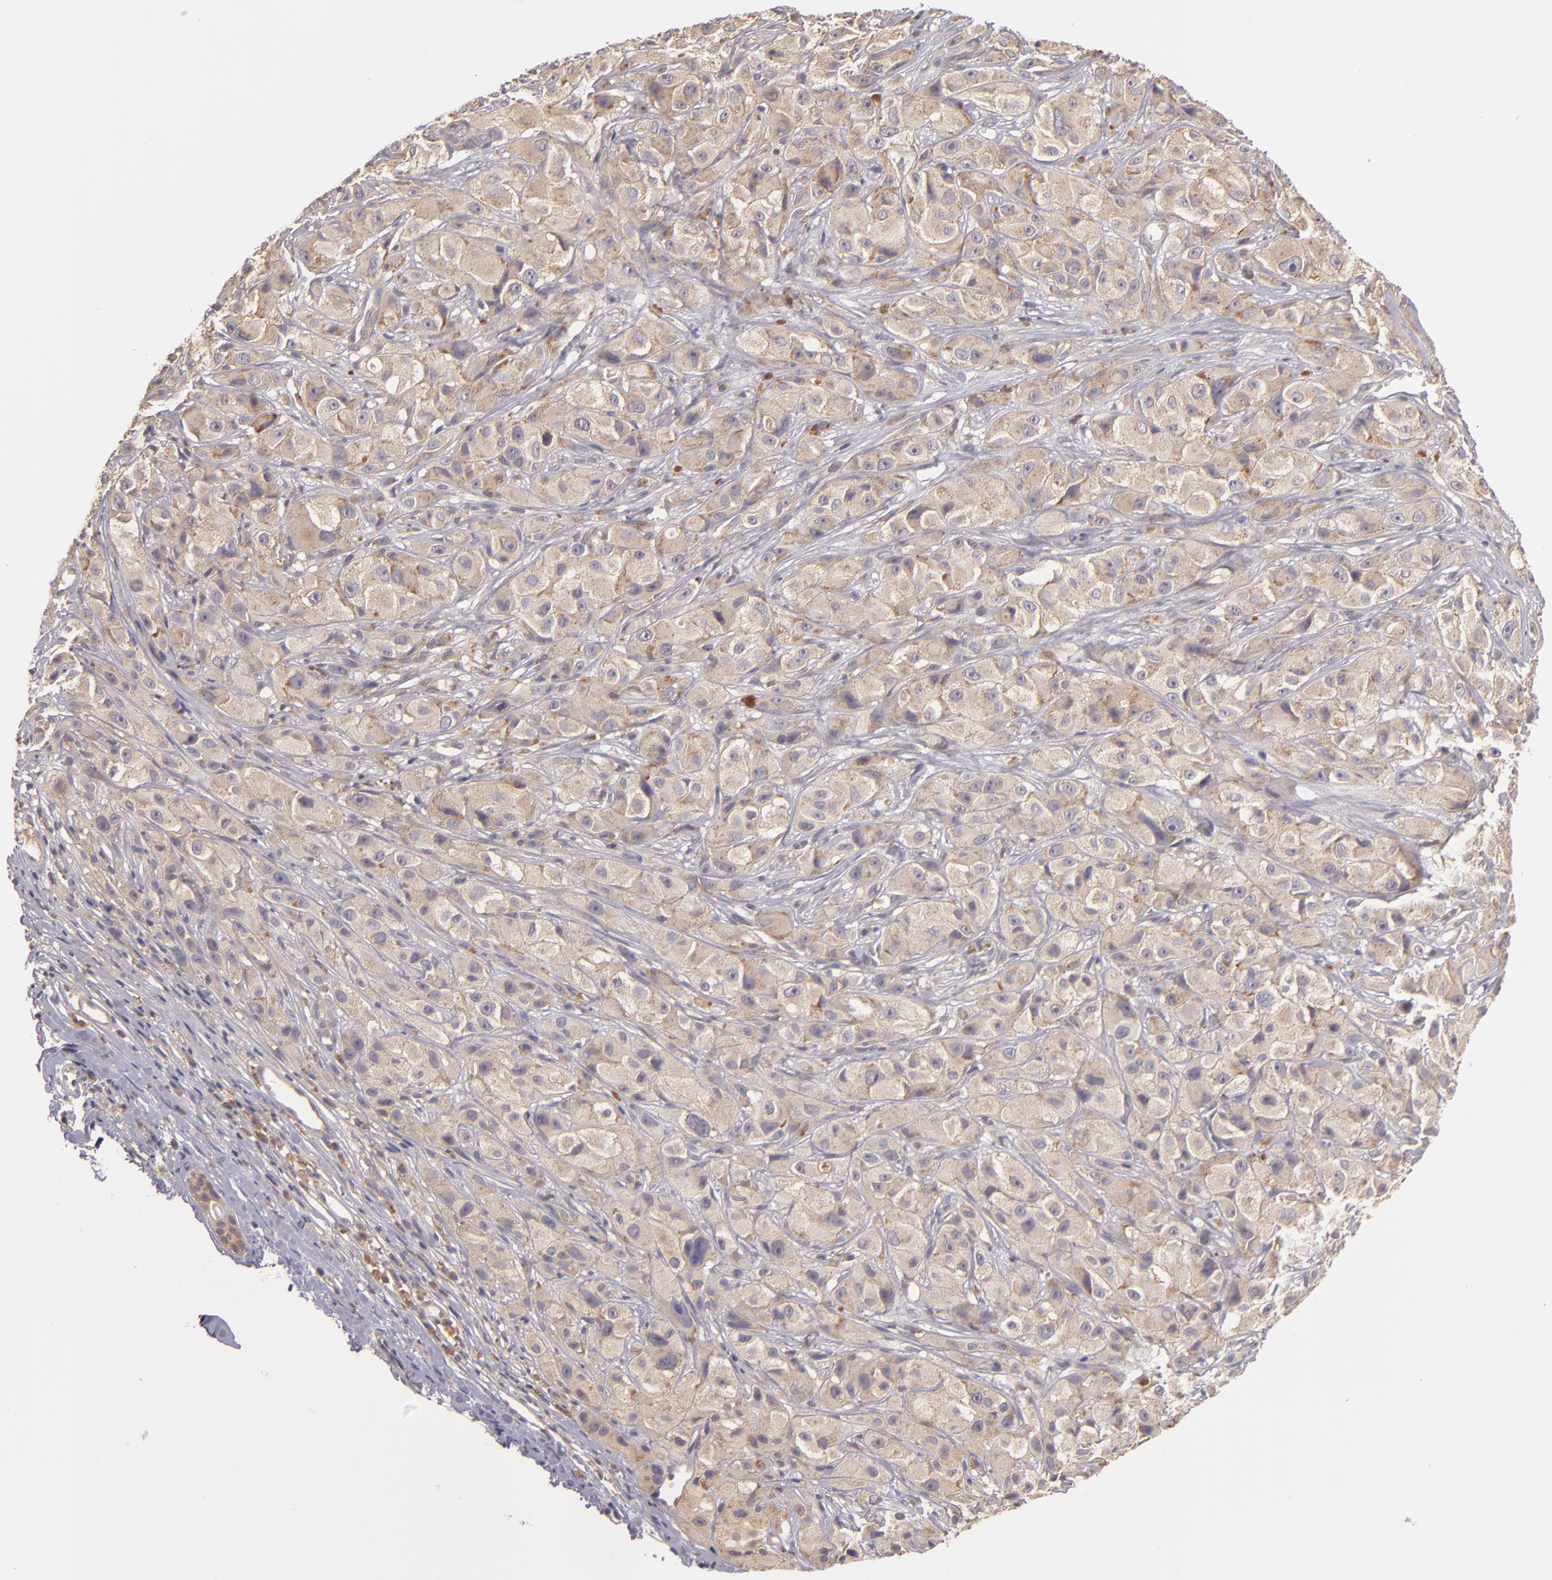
{"staining": {"intensity": "moderate", "quantity": "25%-75%", "location": "cytoplasmic/membranous"}, "tissue": "melanoma", "cell_type": "Tumor cells", "image_type": "cancer", "snomed": [{"axis": "morphology", "description": "Malignant melanoma, NOS"}, {"axis": "topography", "description": "Skin"}], "caption": "Moderate cytoplasmic/membranous expression is appreciated in about 25%-75% of tumor cells in melanoma.", "gene": "UPF3B", "patient": {"sex": "male", "age": 56}}